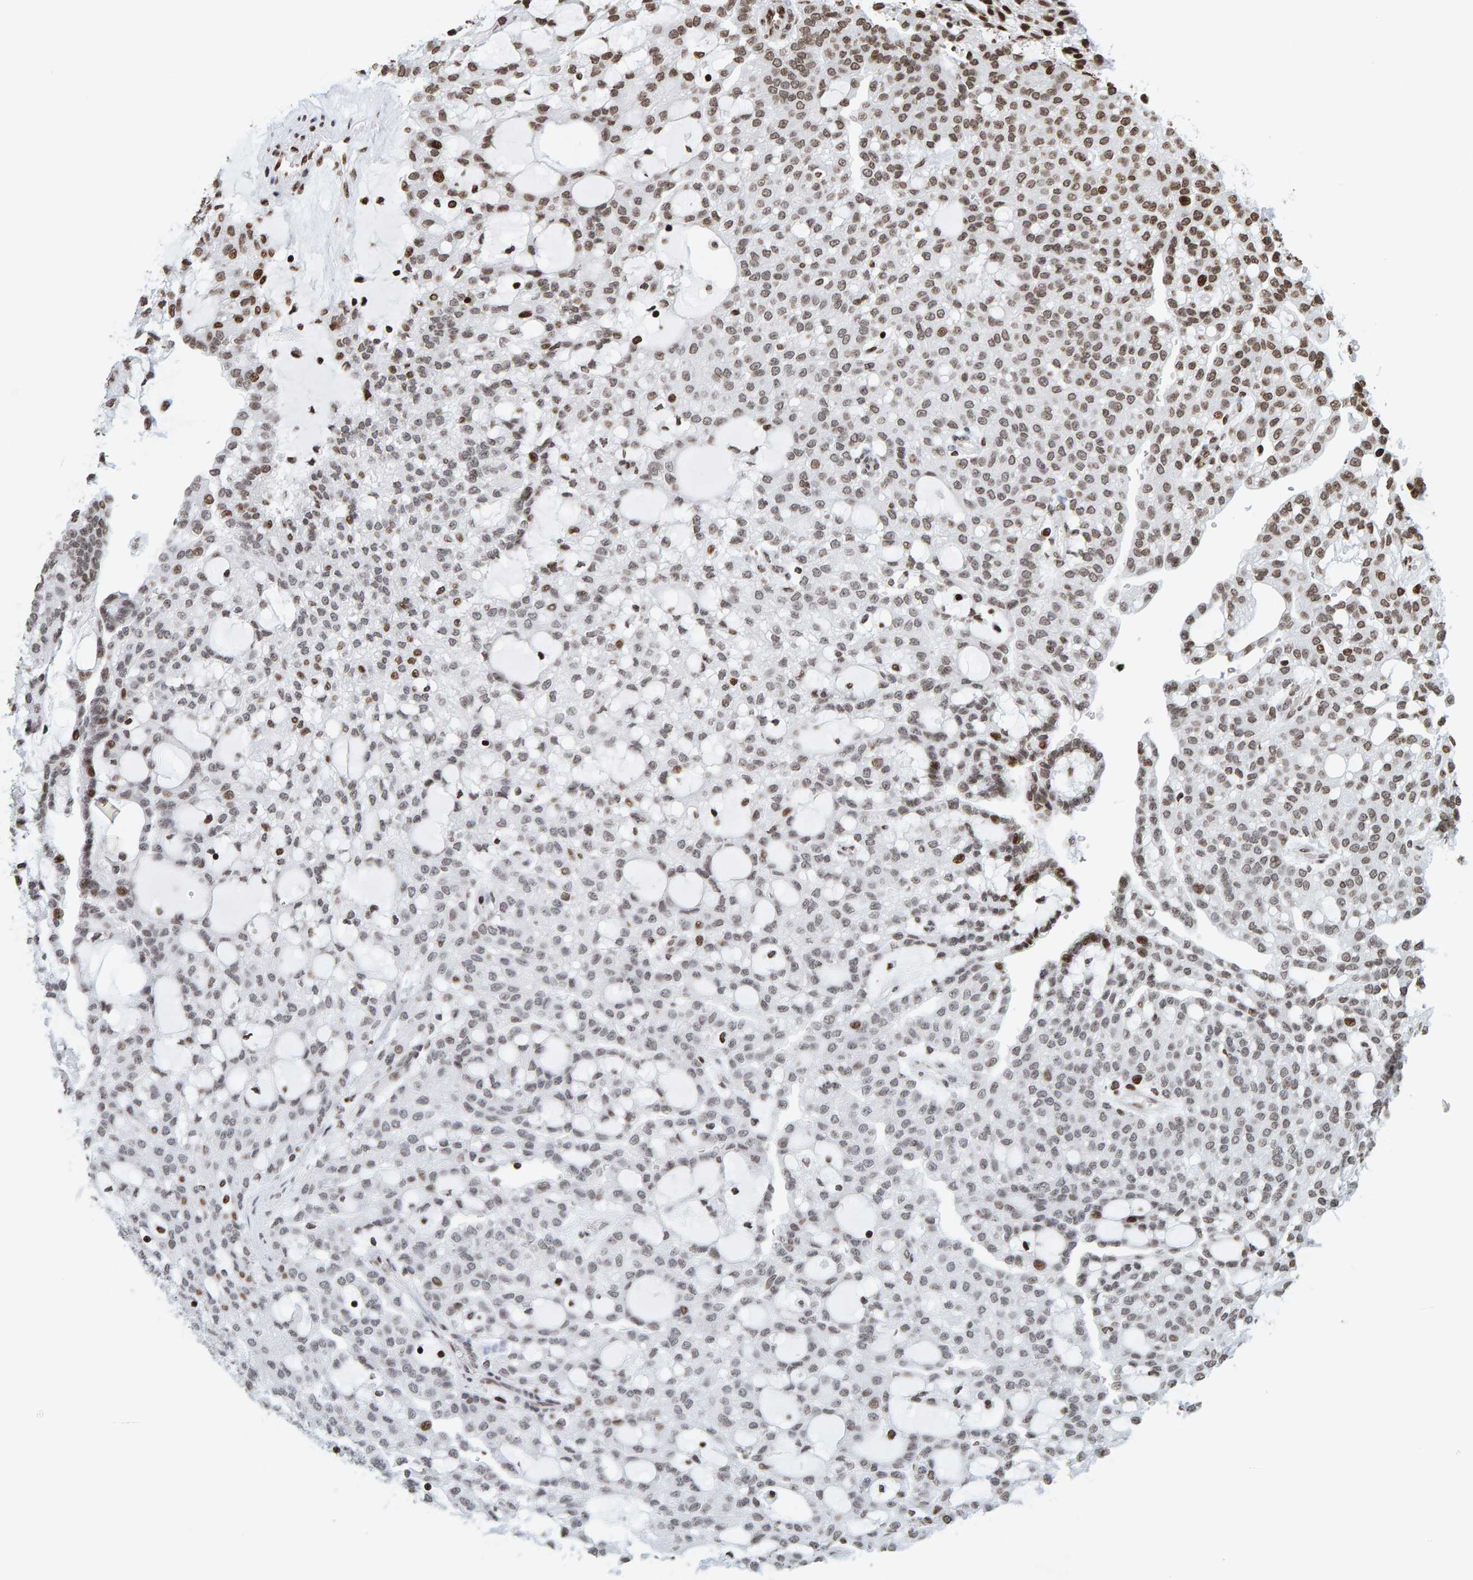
{"staining": {"intensity": "strong", "quantity": "<25%", "location": "nuclear"}, "tissue": "renal cancer", "cell_type": "Tumor cells", "image_type": "cancer", "snomed": [{"axis": "morphology", "description": "Adenocarcinoma, NOS"}, {"axis": "topography", "description": "Kidney"}], "caption": "Immunohistochemical staining of human renal cancer exhibits strong nuclear protein positivity in approximately <25% of tumor cells.", "gene": "BRF2", "patient": {"sex": "male", "age": 63}}